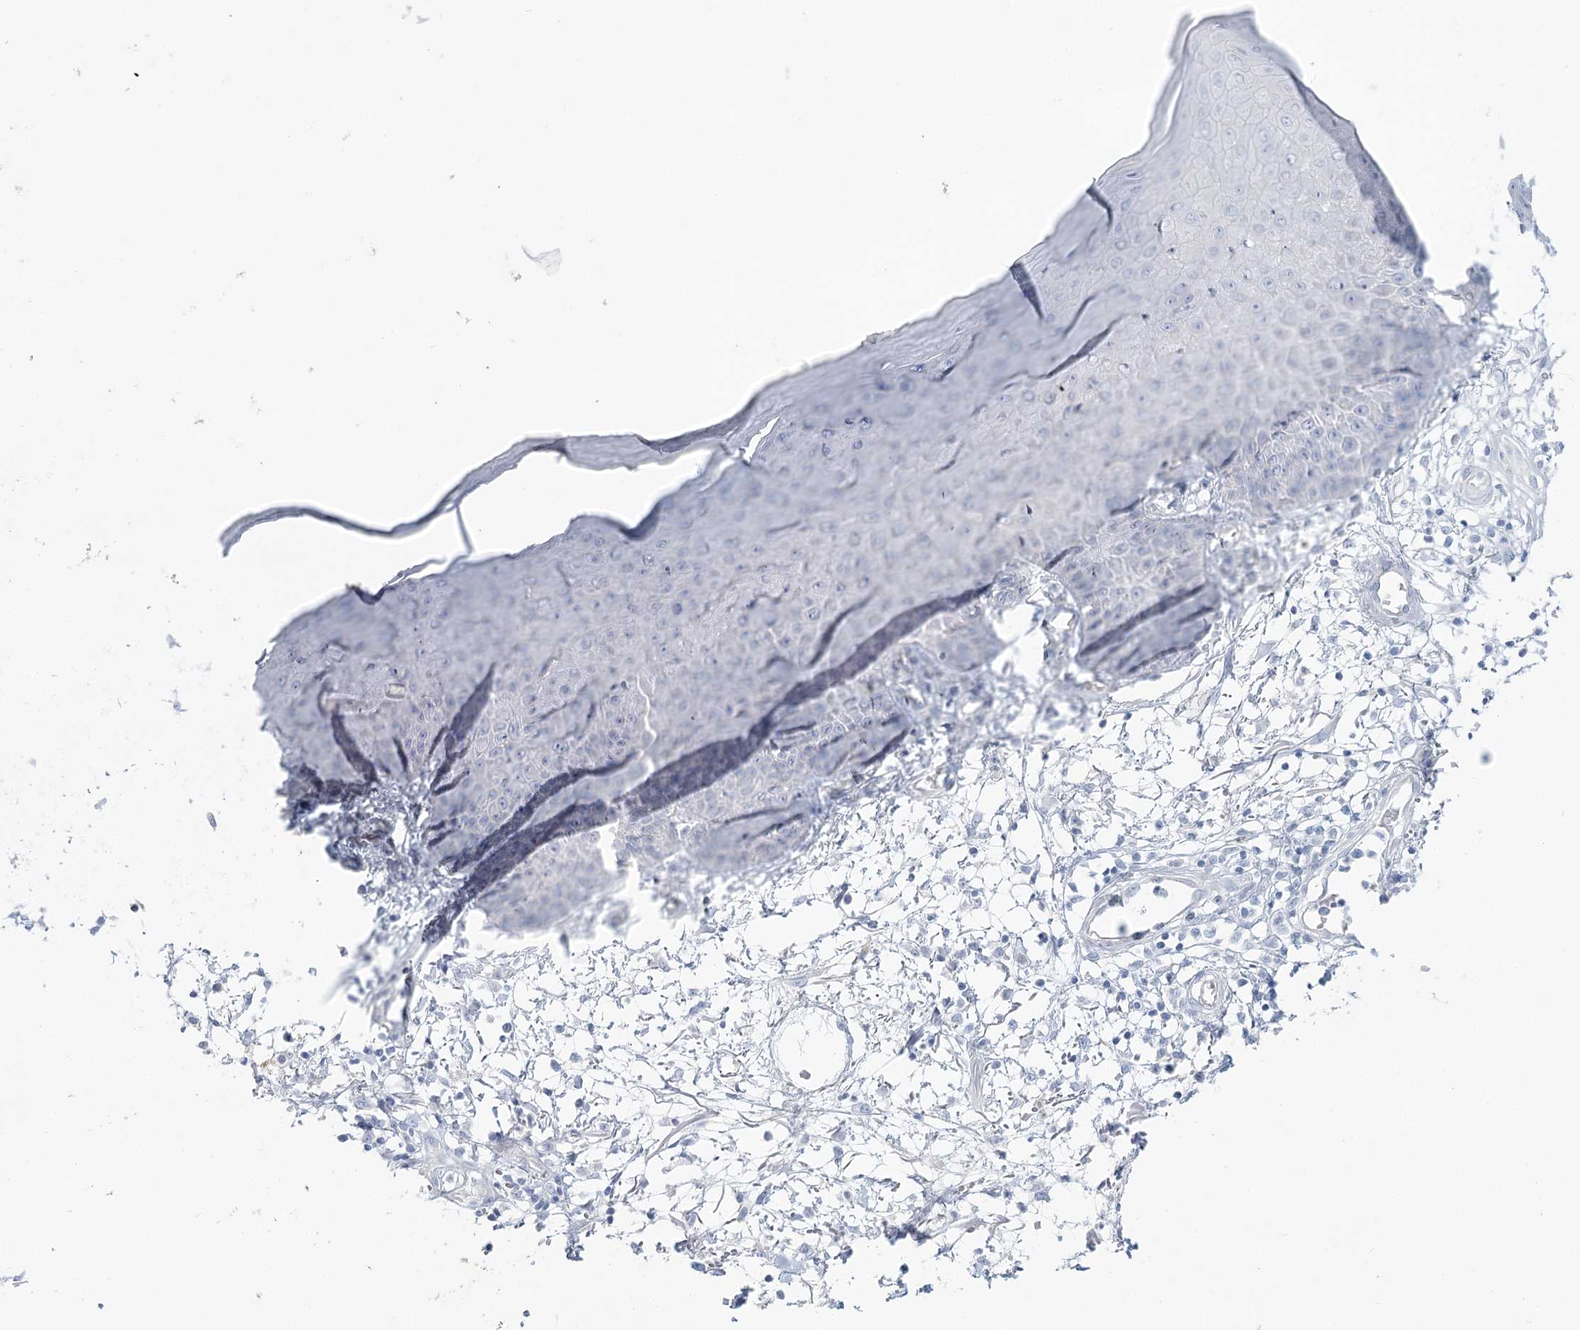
{"staining": {"intensity": "negative", "quantity": "none", "location": "none"}, "tissue": "skin", "cell_type": "Fibroblasts", "image_type": "normal", "snomed": [{"axis": "morphology", "description": "Normal tissue, NOS"}, {"axis": "morphology", "description": "Inflammation, NOS"}, {"axis": "topography", "description": "Skin"}], "caption": "A high-resolution micrograph shows IHC staining of normal skin, which displays no significant expression in fibroblasts. (DAB (3,3'-diaminobenzidine) IHC, high magnification).", "gene": "DMGDH", "patient": {"sex": "female", "age": 44}}